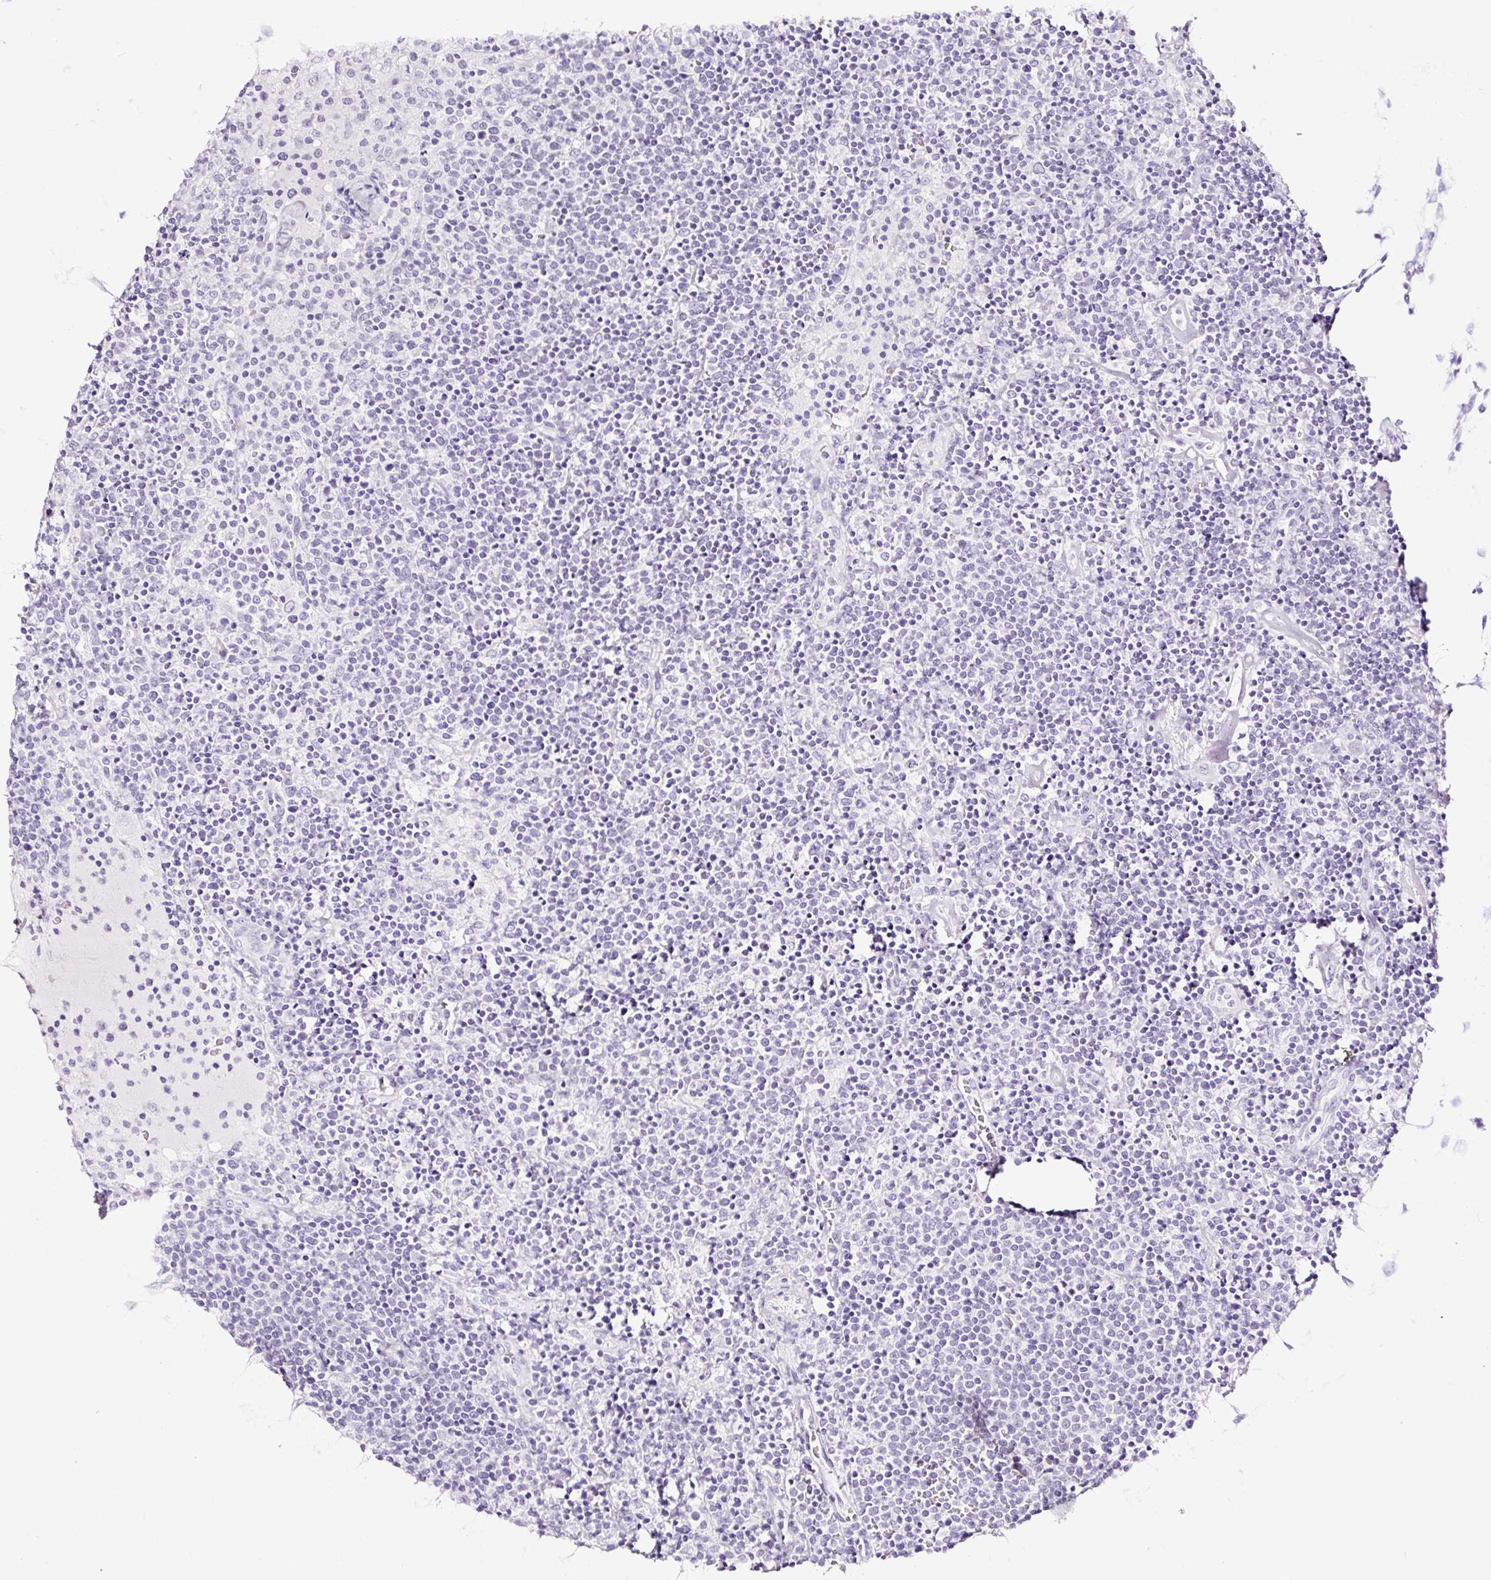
{"staining": {"intensity": "negative", "quantity": "none", "location": "none"}, "tissue": "lymphoma", "cell_type": "Tumor cells", "image_type": "cancer", "snomed": [{"axis": "morphology", "description": "Malignant lymphoma, non-Hodgkin's type, High grade"}, {"axis": "topography", "description": "Lymph node"}], "caption": "Malignant lymphoma, non-Hodgkin's type (high-grade) was stained to show a protein in brown. There is no significant expression in tumor cells.", "gene": "NPHS2", "patient": {"sex": "male", "age": 61}}